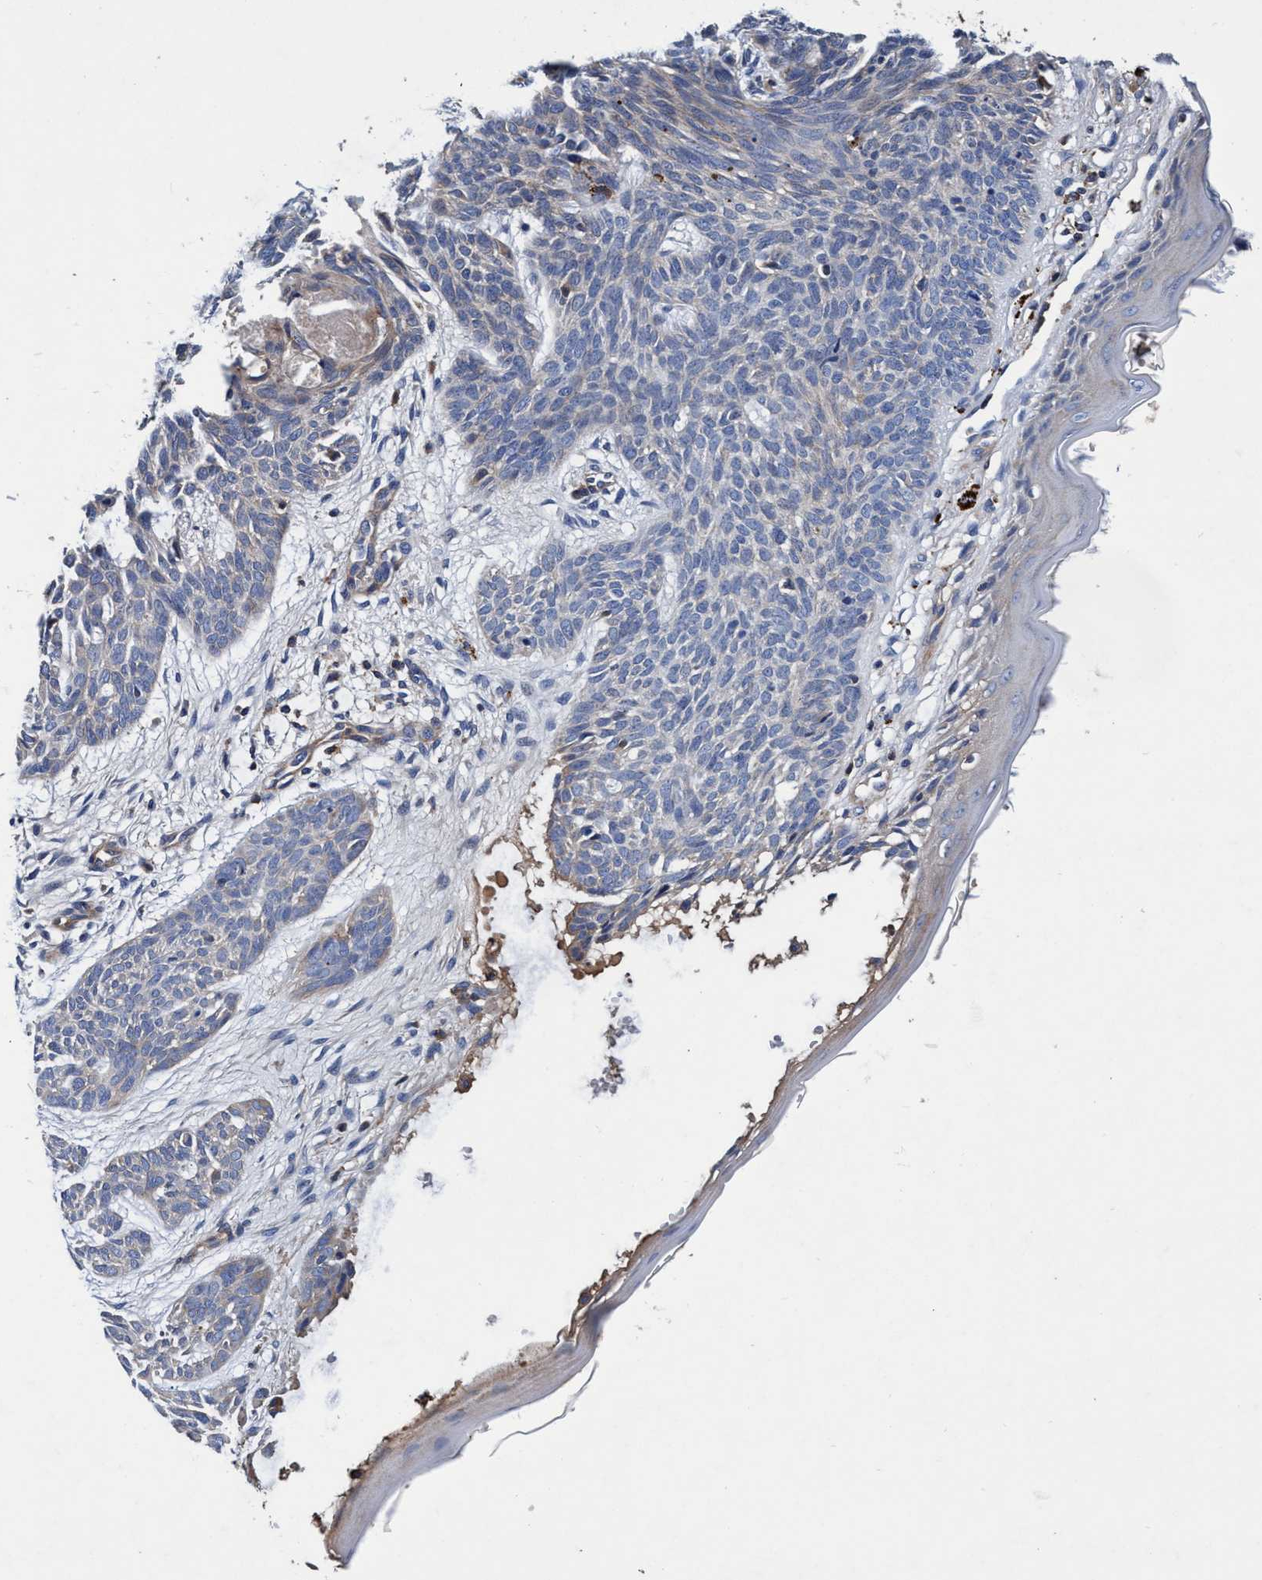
{"staining": {"intensity": "negative", "quantity": "none", "location": "none"}, "tissue": "skin cancer", "cell_type": "Tumor cells", "image_type": "cancer", "snomed": [{"axis": "morphology", "description": "Basal cell carcinoma"}, {"axis": "topography", "description": "Skin"}], "caption": "Tumor cells show no significant expression in skin basal cell carcinoma.", "gene": "RNF208", "patient": {"sex": "female", "age": 59}}